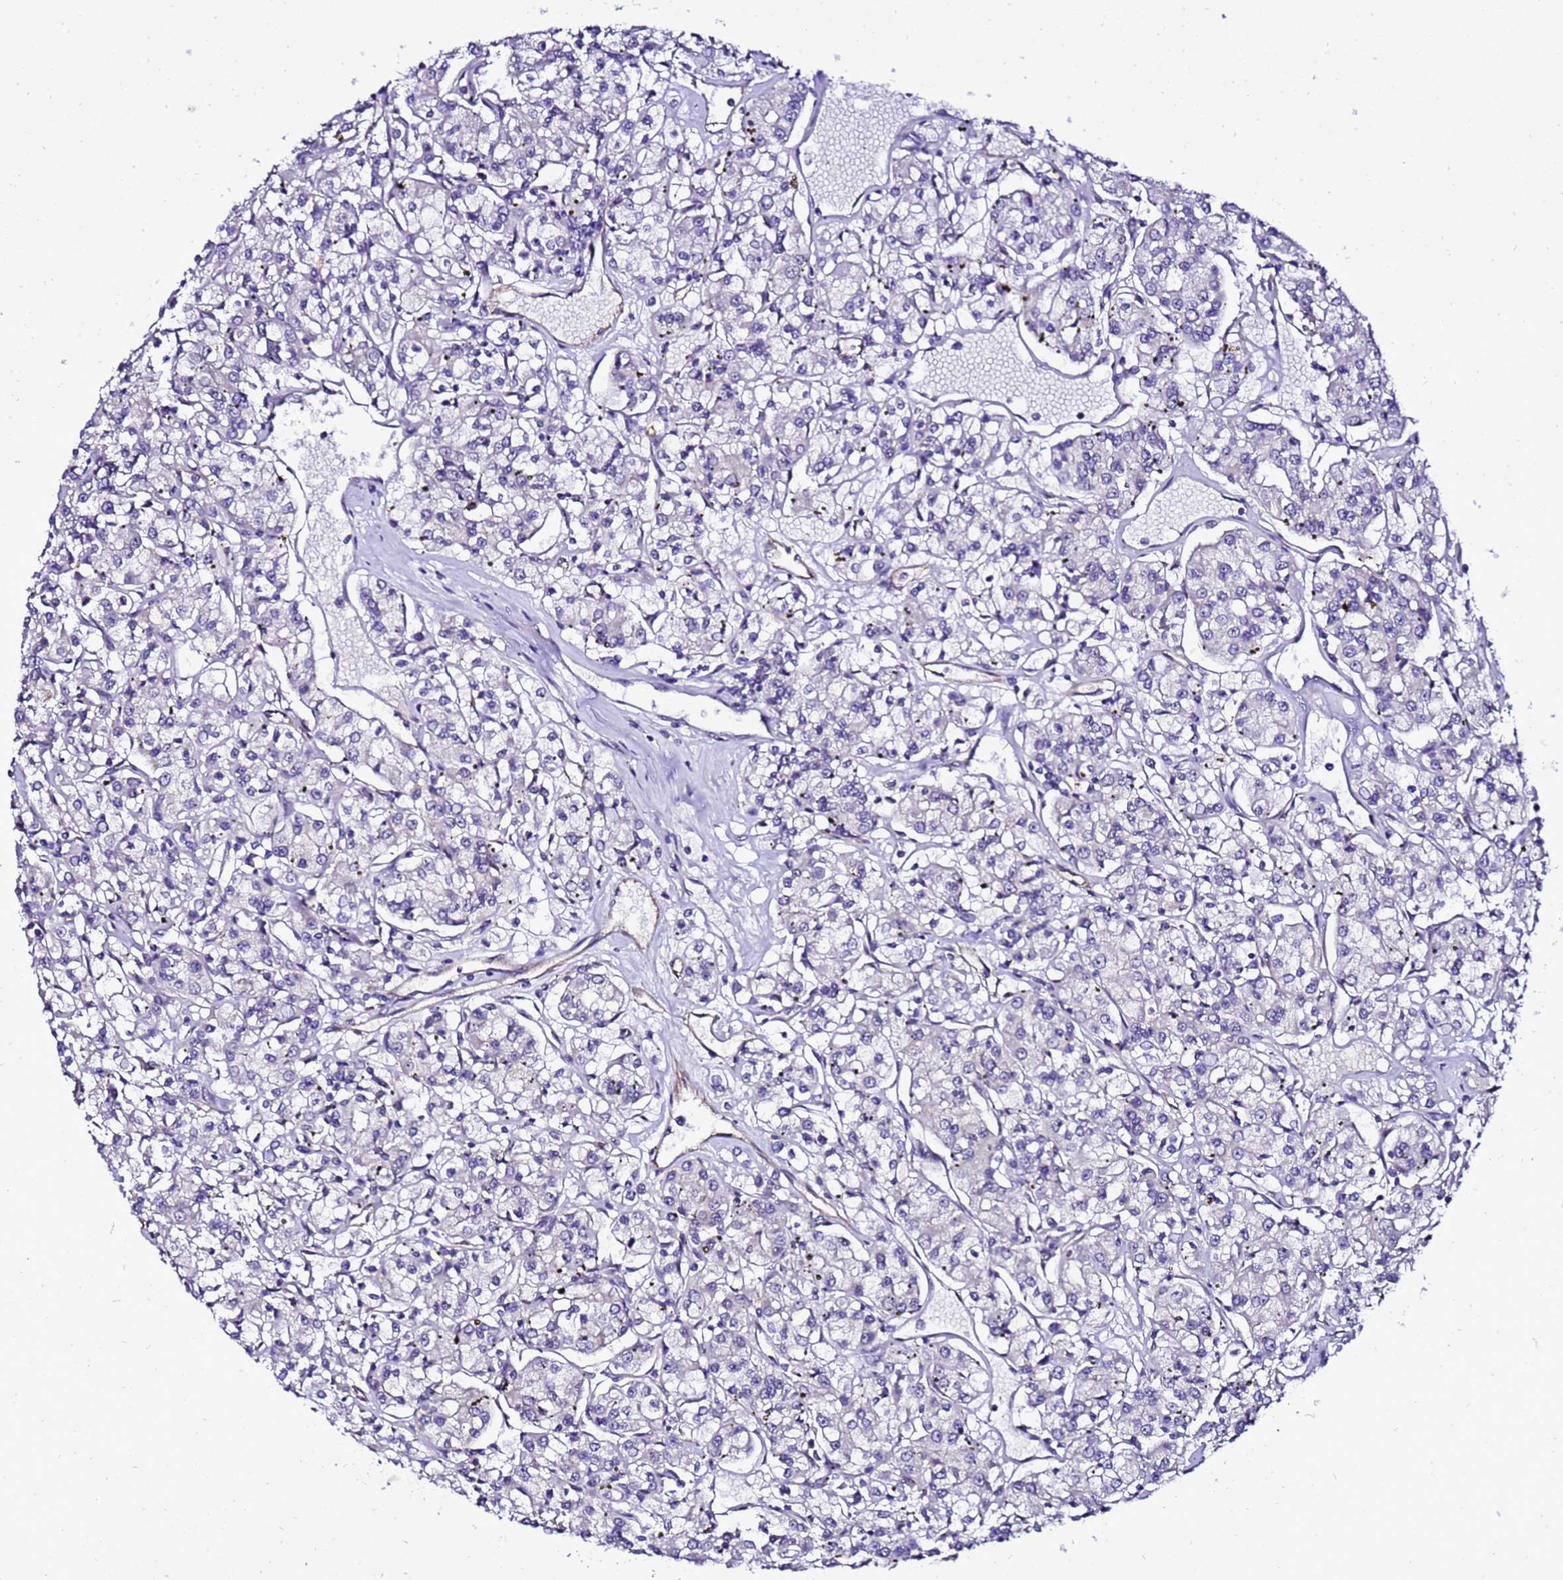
{"staining": {"intensity": "negative", "quantity": "none", "location": "none"}, "tissue": "renal cancer", "cell_type": "Tumor cells", "image_type": "cancer", "snomed": [{"axis": "morphology", "description": "Adenocarcinoma, NOS"}, {"axis": "topography", "description": "Kidney"}], "caption": "DAB immunohistochemical staining of human renal cancer exhibits no significant positivity in tumor cells.", "gene": "C19orf47", "patient": {"sex": "female", "age": 59}}